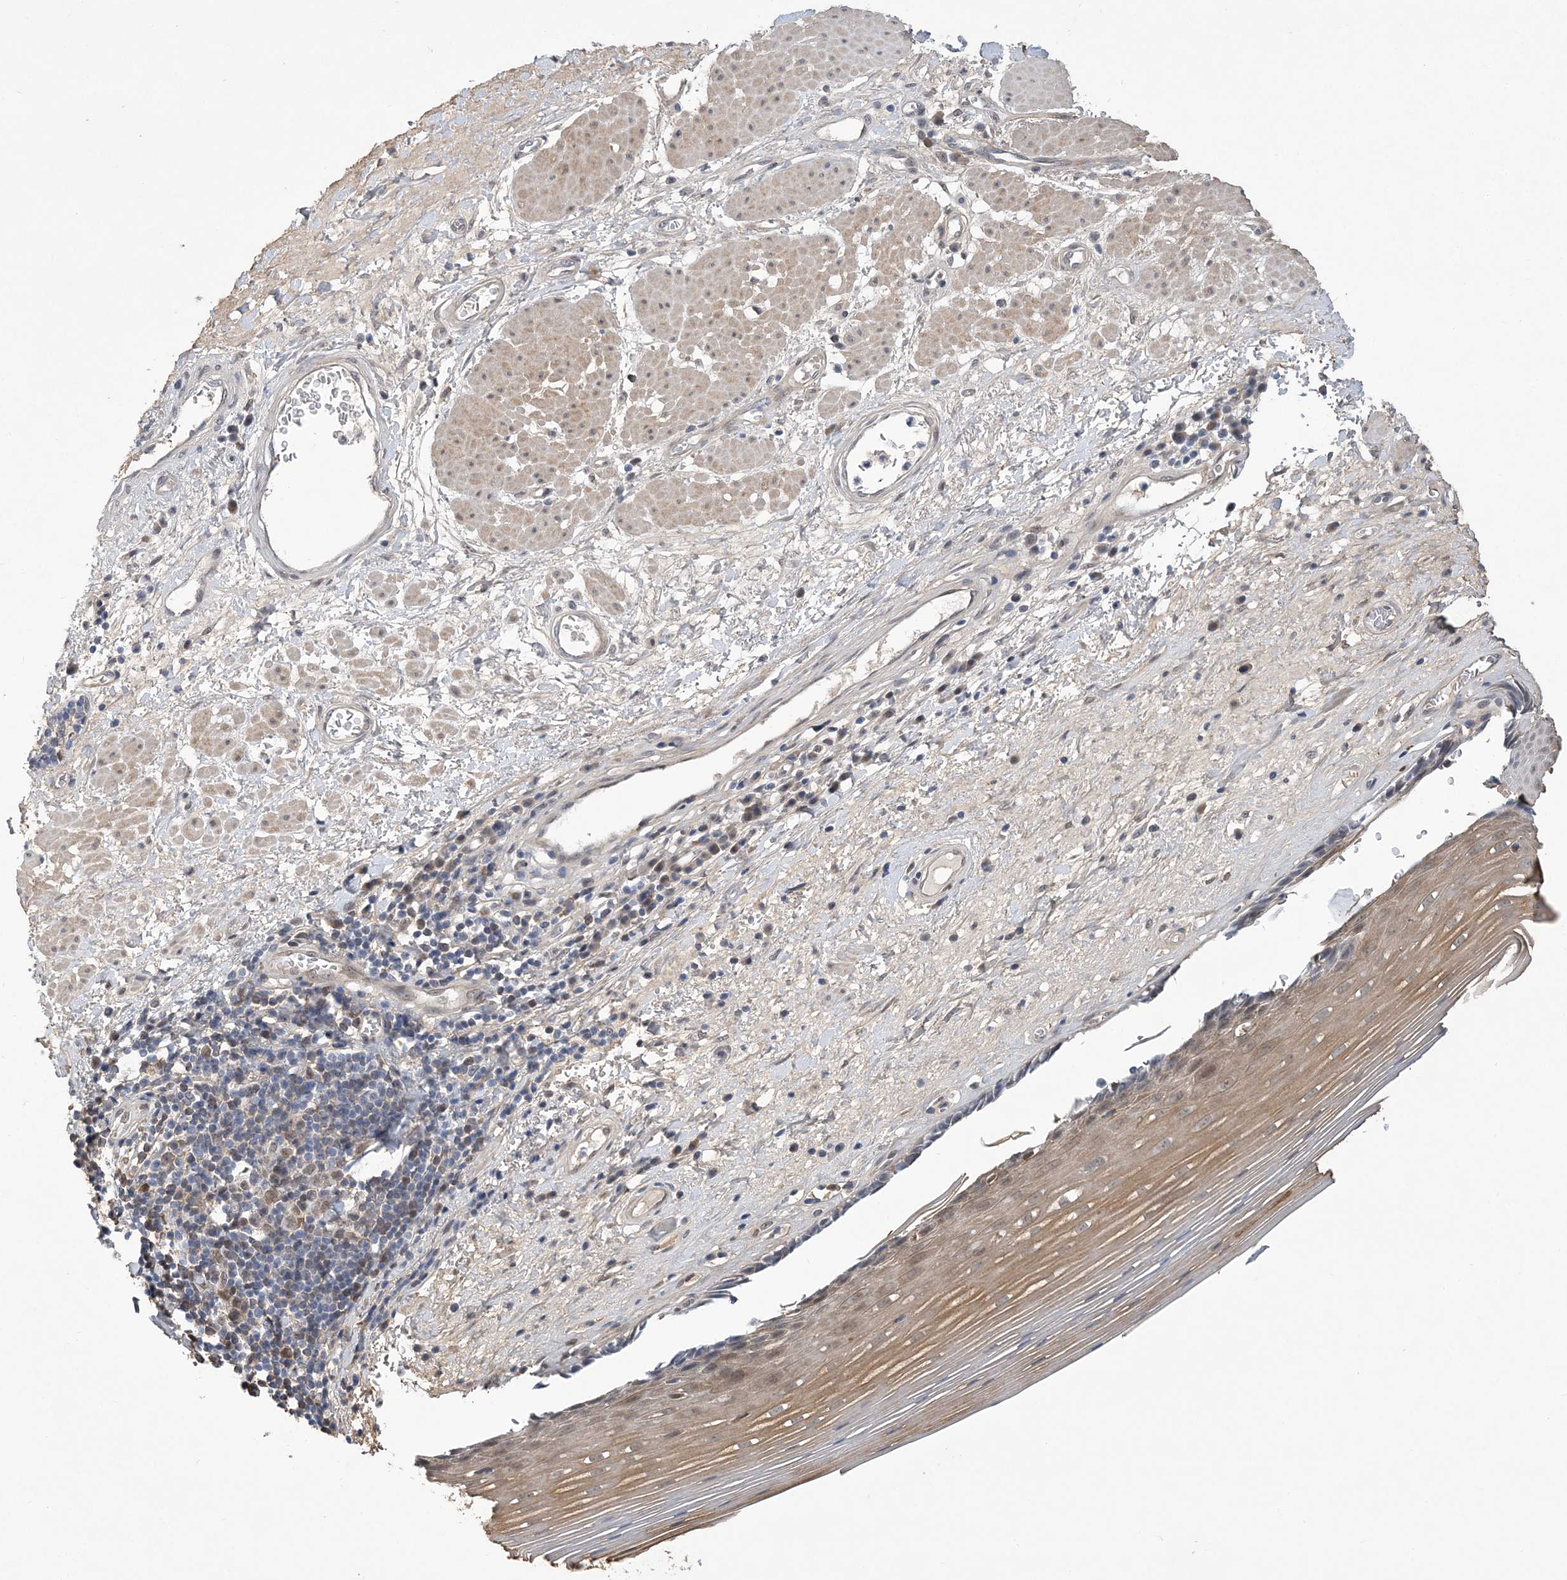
{"staining": {"intensity": "moderate", "quantity": "25%-75%", "location": "cytoplasmic/membranous"}, "tissue": "esophagus", "cell_type": "Squamous epithelial cells", "image_type": "normal", "snomed": [{"axis": "morphology", "description": "Normal tissue, NOS"}, {"axis": "topography", "description": "Esophagus"}], "caption": "Protein expression analysis of unremarkable esophagus shows moderate cytoplasmic/membranous staining in approximately 25%-75% of squamous epithelial cells.", "gene": "FAM217A", "patient": {"sex": "male", "age": 62}}